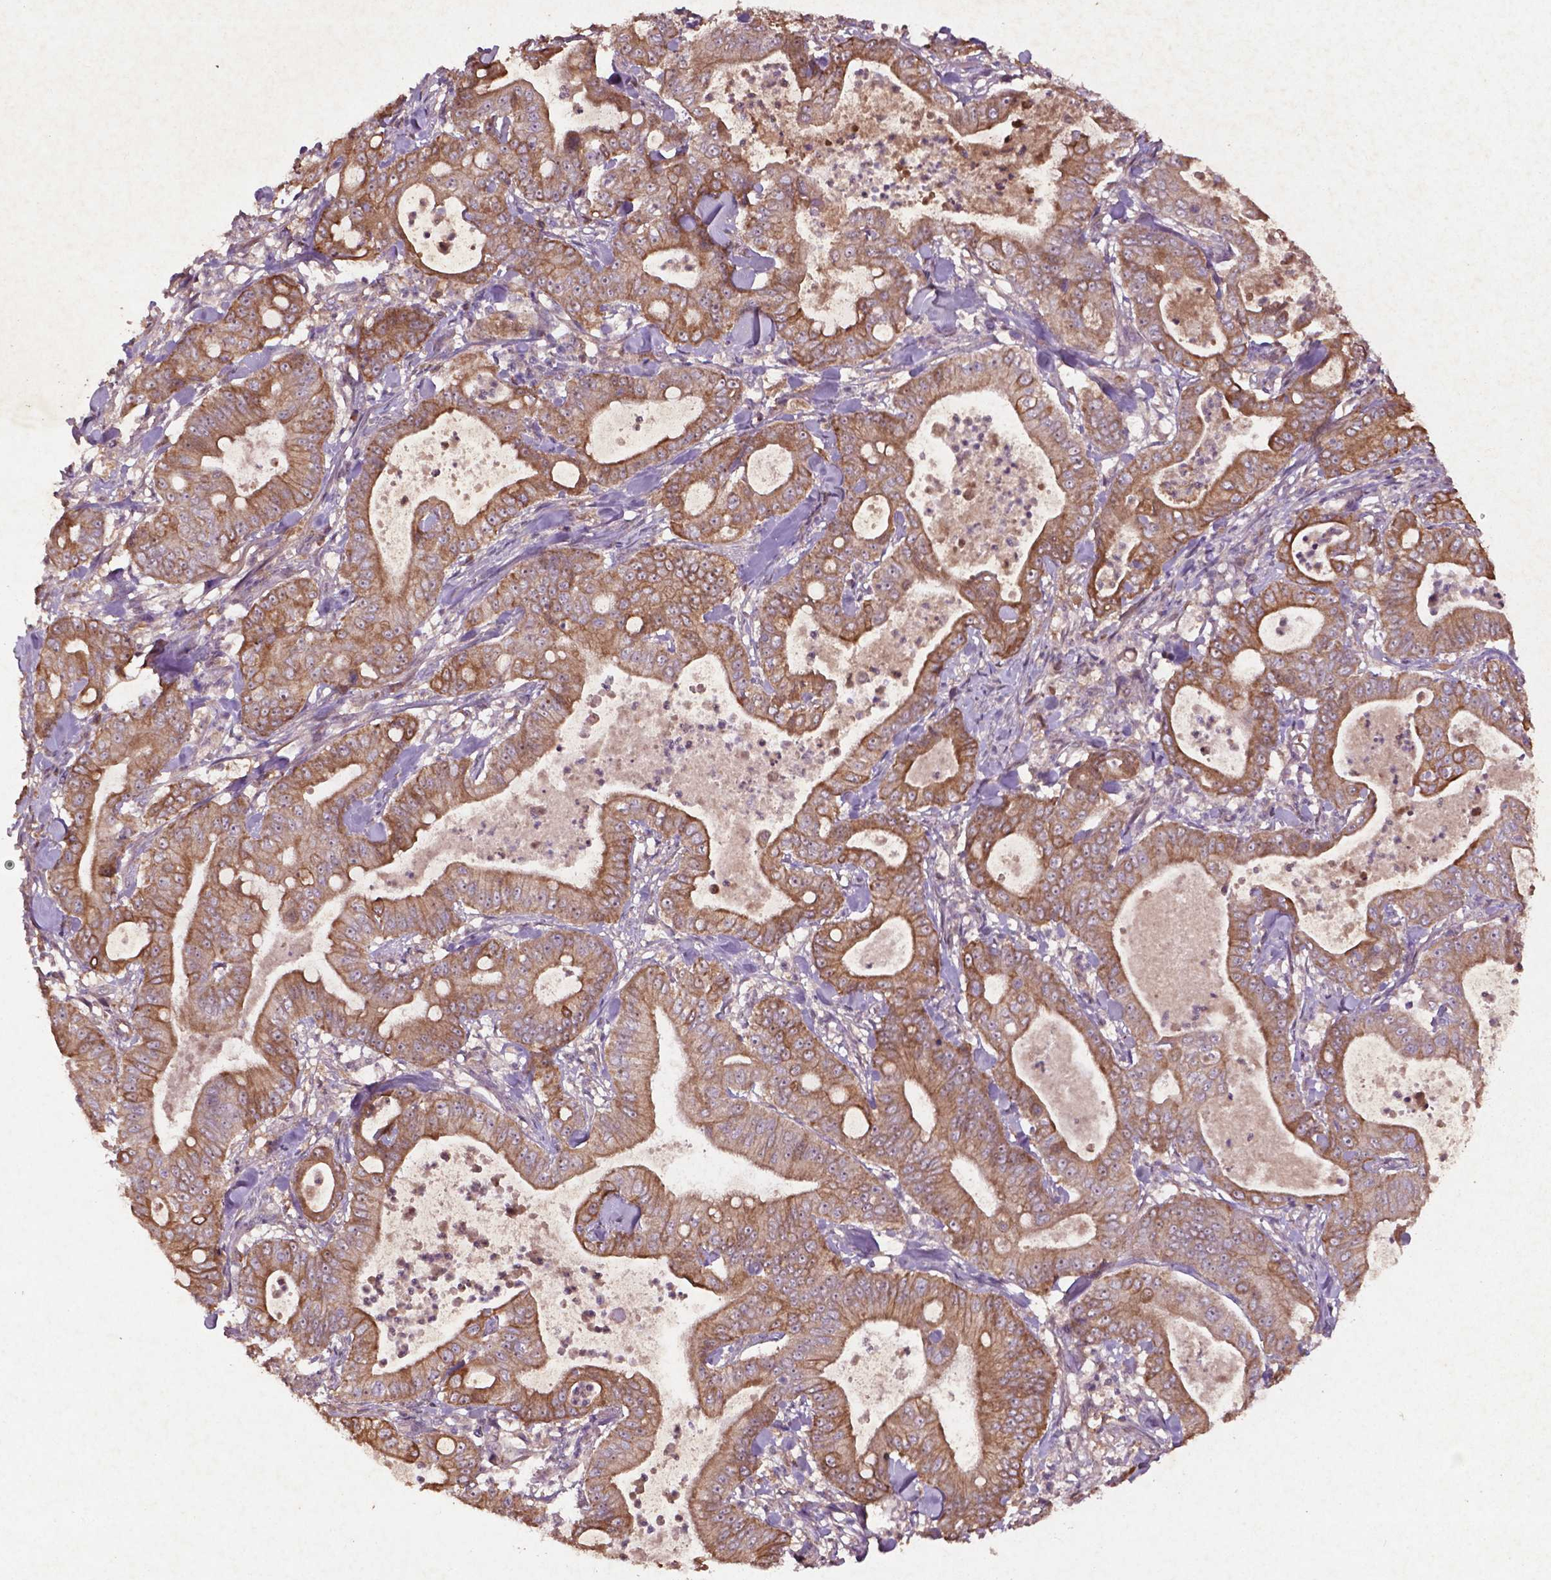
{"staining": {"intensity": "moderate", "quantity": ">75%", "location": "cytoplasmic/membranous"}, "tissue": "pancreatic cancer", "cell_type": "Tumor cells", "image_type": "cancer", "snomed": [{"axis": "morphology", "description": "Adenocarcinoma, NOS"}, {"axis": "topography", "description": "Pancreas"}], "caption": "Moderate cytoplasmic/membranous protein staining is appreciated in approximately >75% of tumor cells in pancreatic adenocarcinoma.", "gene": "COQ2", "patient": {"sex": "male", "age": 71}}